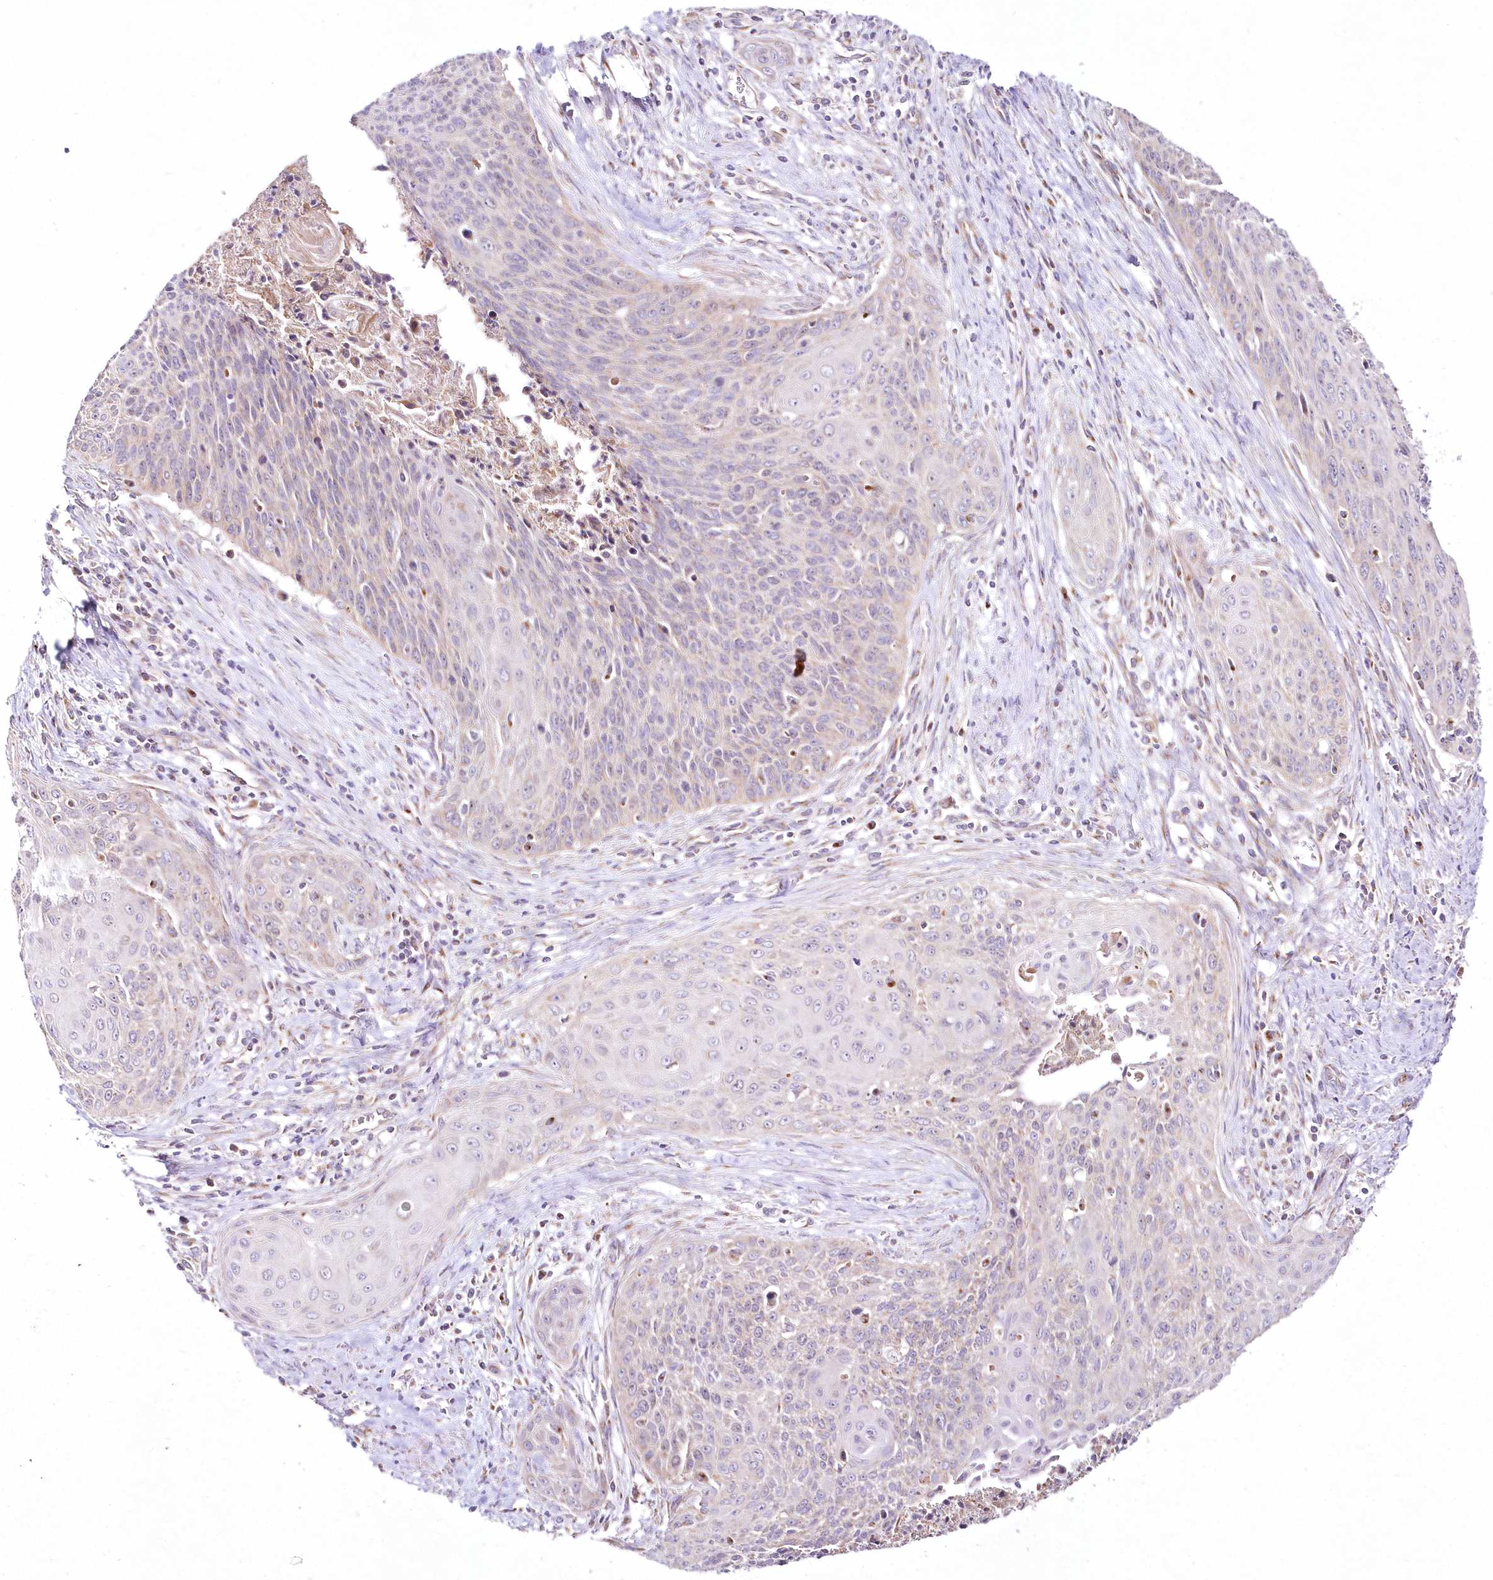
{"staining": {"intensity": "negative", "quantity": "none", "location": "none"}, "tissue": "cervical cancer", "cell_type": "Tumor cells", "image_type": "cancer", "snomed": [{"axis": "morphology", "description": "Squamous cell carcinoma, NOS"}, {"axis": "topography", "description": "Cervix"}], "caption": "The histopathology image shows no staining of tumor cells in cervical cancer.", "gene": "DNA2", "patient": {"sex": "female", "age": 55}}